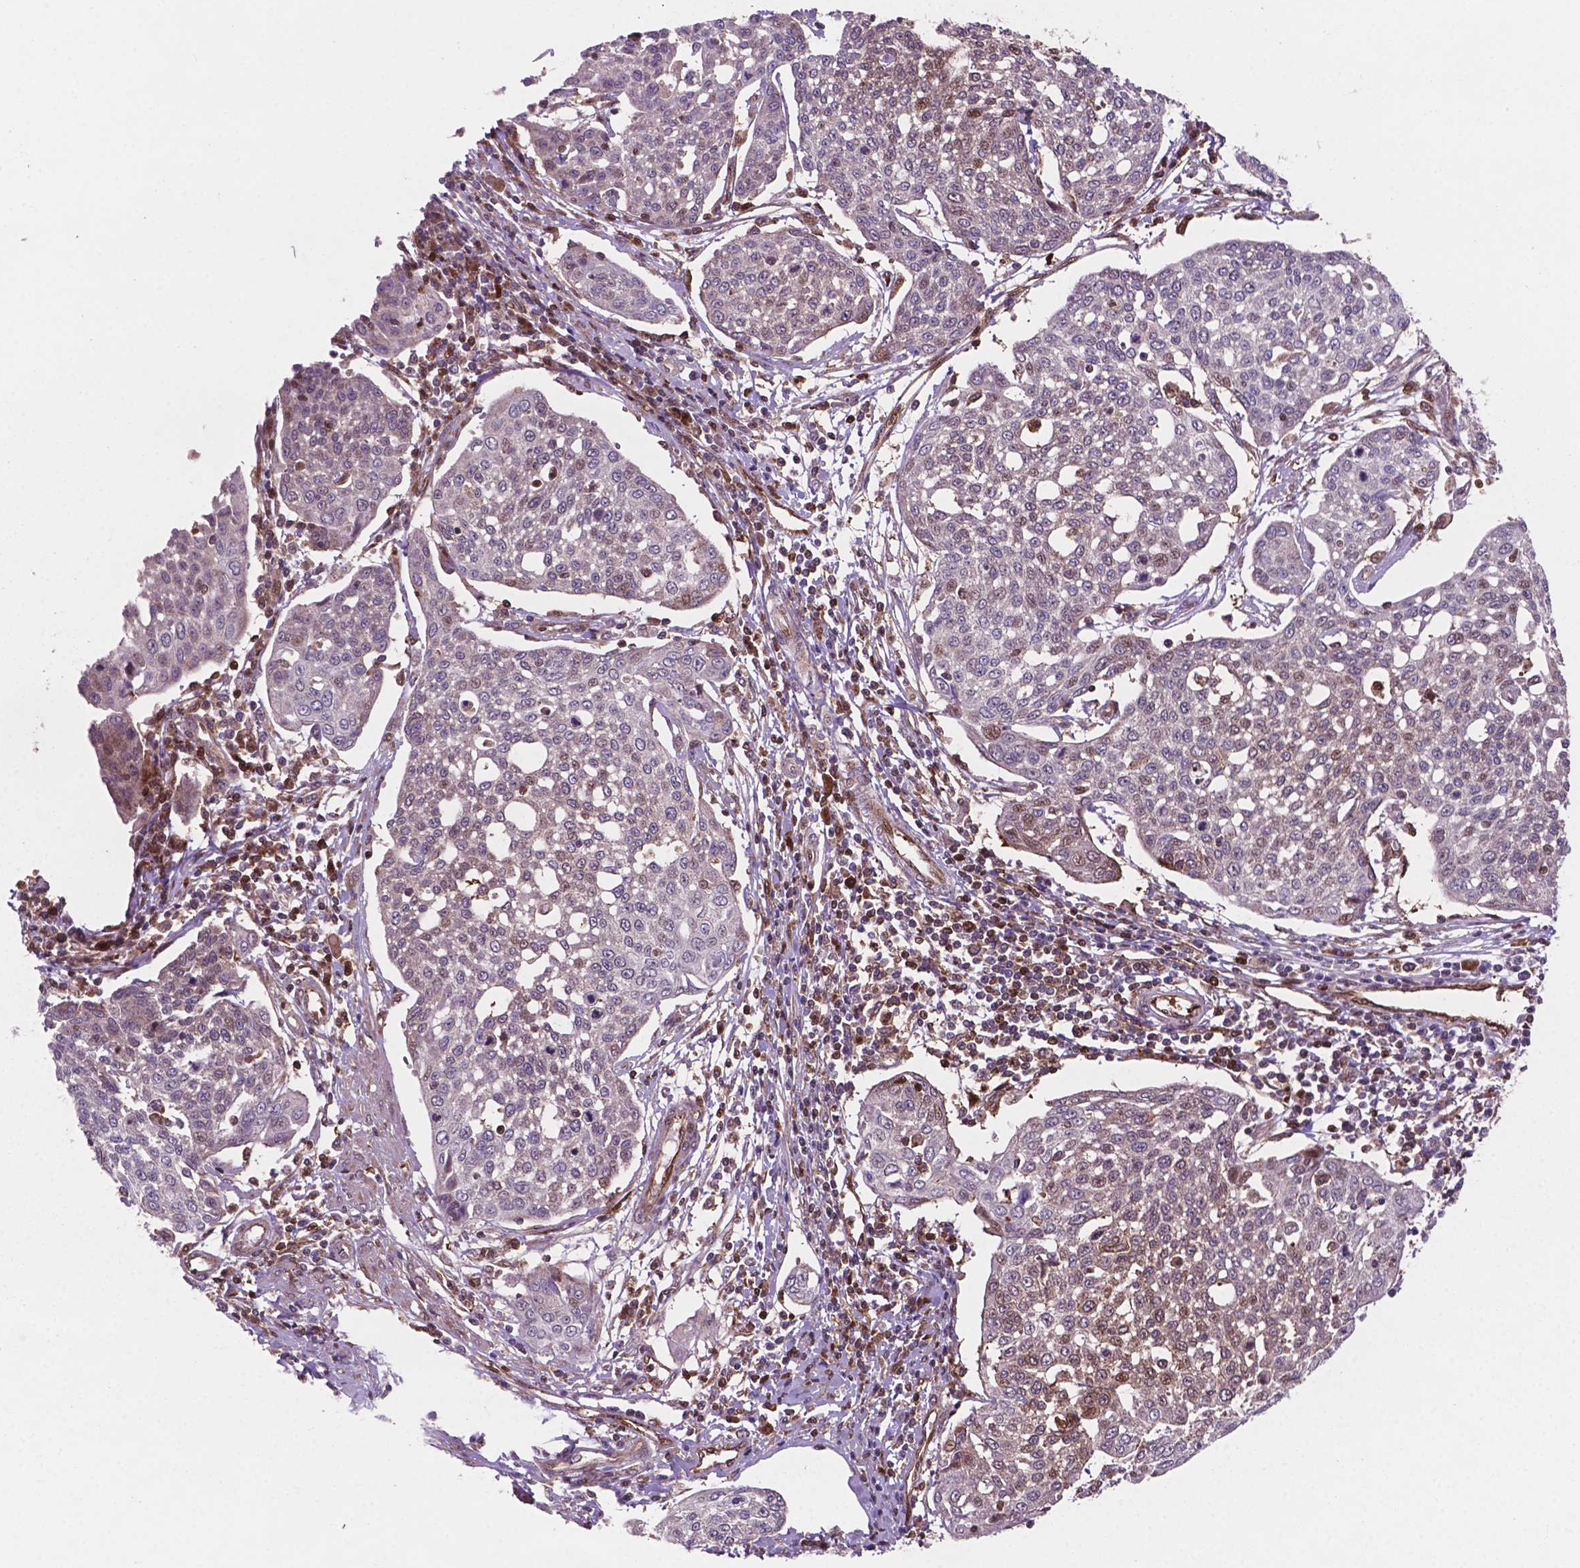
{"staining": {"intensity": "moderate", "quantity": "<25%", "location": "nuclear"}, "tissue": "cervical cancer", "cell_type": "Tumor cells", "image_type": "cancer", "snomed": [{"axis": "morphology", "description": "Squamous cell carcinoma, NOS"}, {"axis": "topography", "description": "Cervix"}], "caption": "Brown immunohistochemical staining in cervical squamous cell carcinoma displays moderate nuclear expression in approximately <25% of tumor cells.", "gene": "LDHA", "patient": {"sex": "female", "age": 34}}